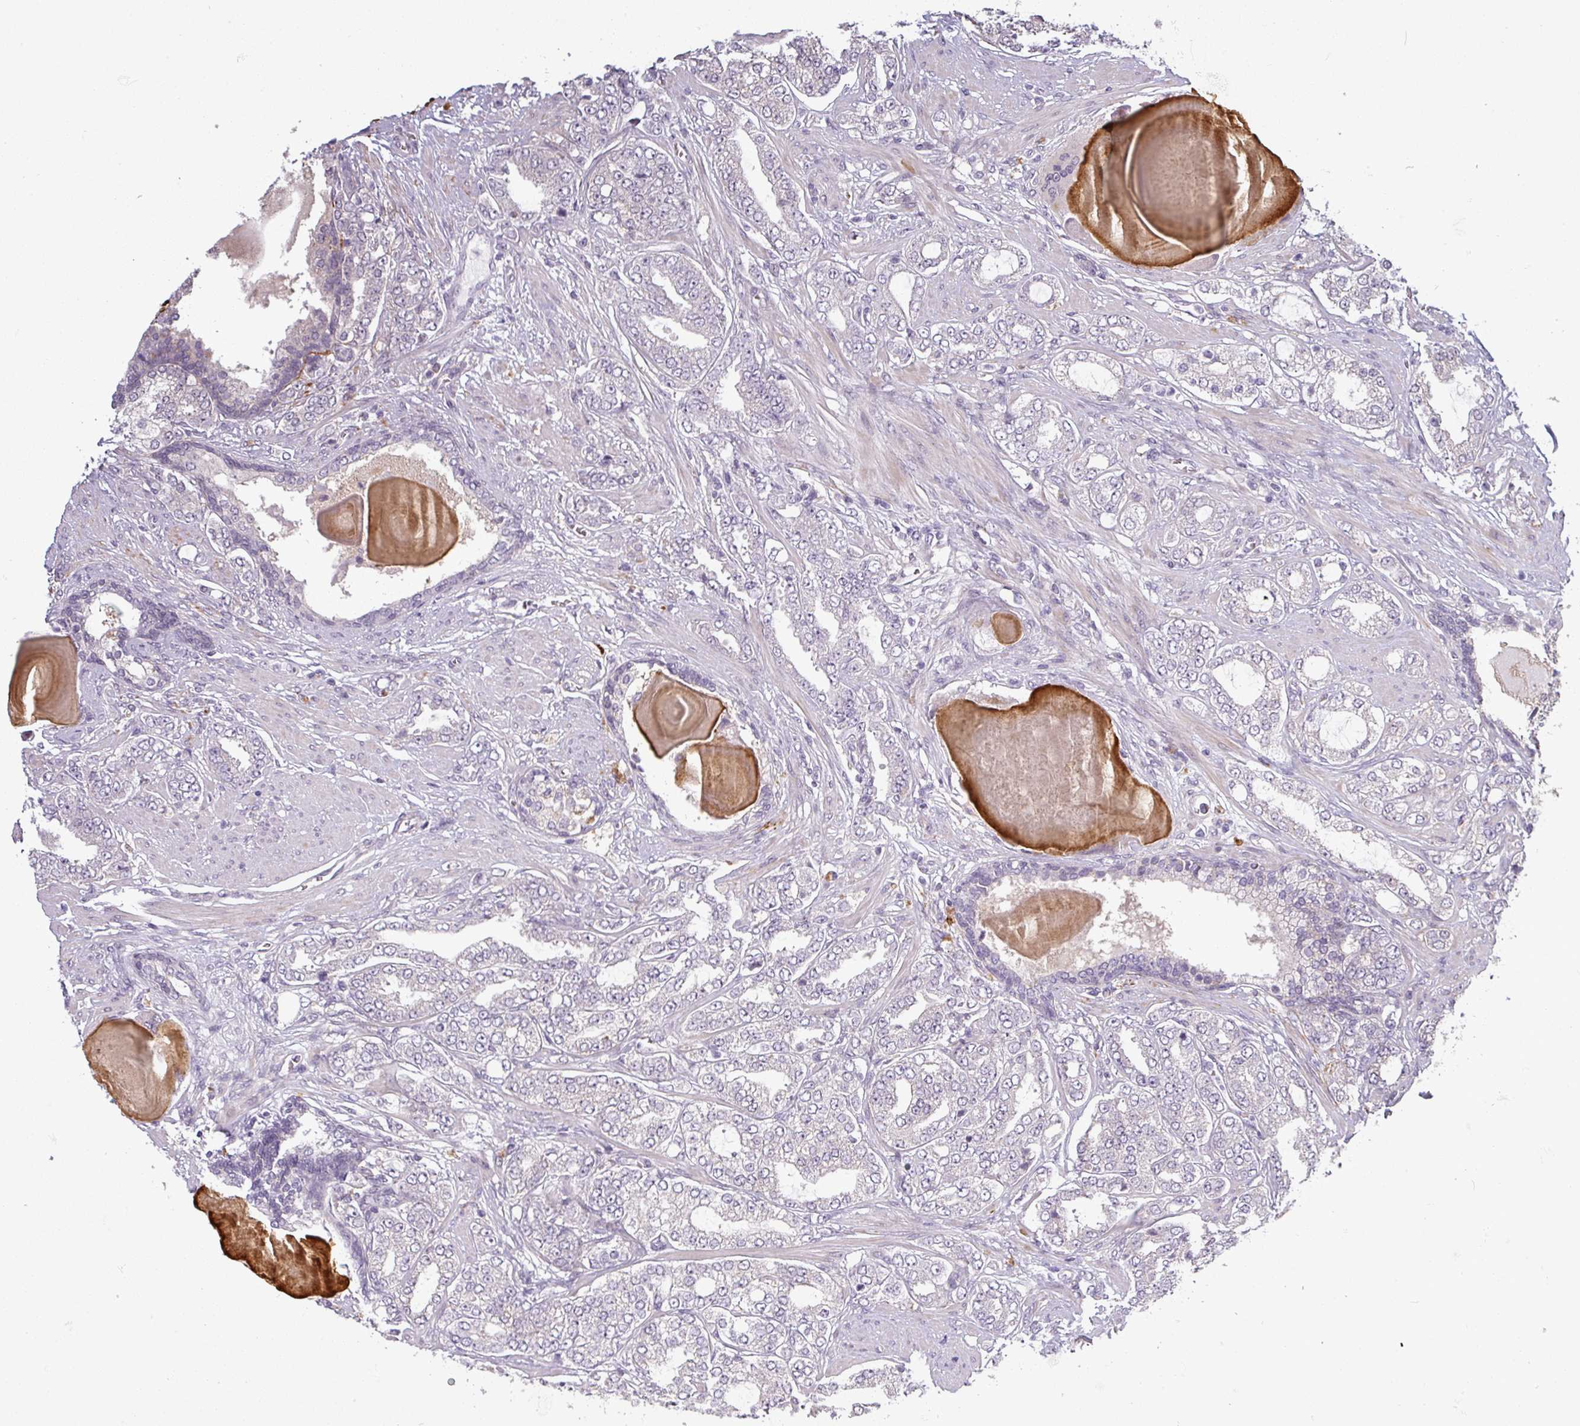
{"staining": {"intensity": "negative", "quantity": "none", "location": "none"}, "tissue": "prostate cancer", "cell_type": "Tumor cells", "image_type": "cancer", "snomed": [{"axis": "morphology", "description": "Adenocarcinoma, High grade"}, {"axis": "topography", "description": "Prostate"}], "caption": "Tumor cells show no significant protein expression in prostate cancer (adenocarcinoma (high-grade)).", "gene": "C2orf16", "patient": {"sex": "male", "age": 64}}